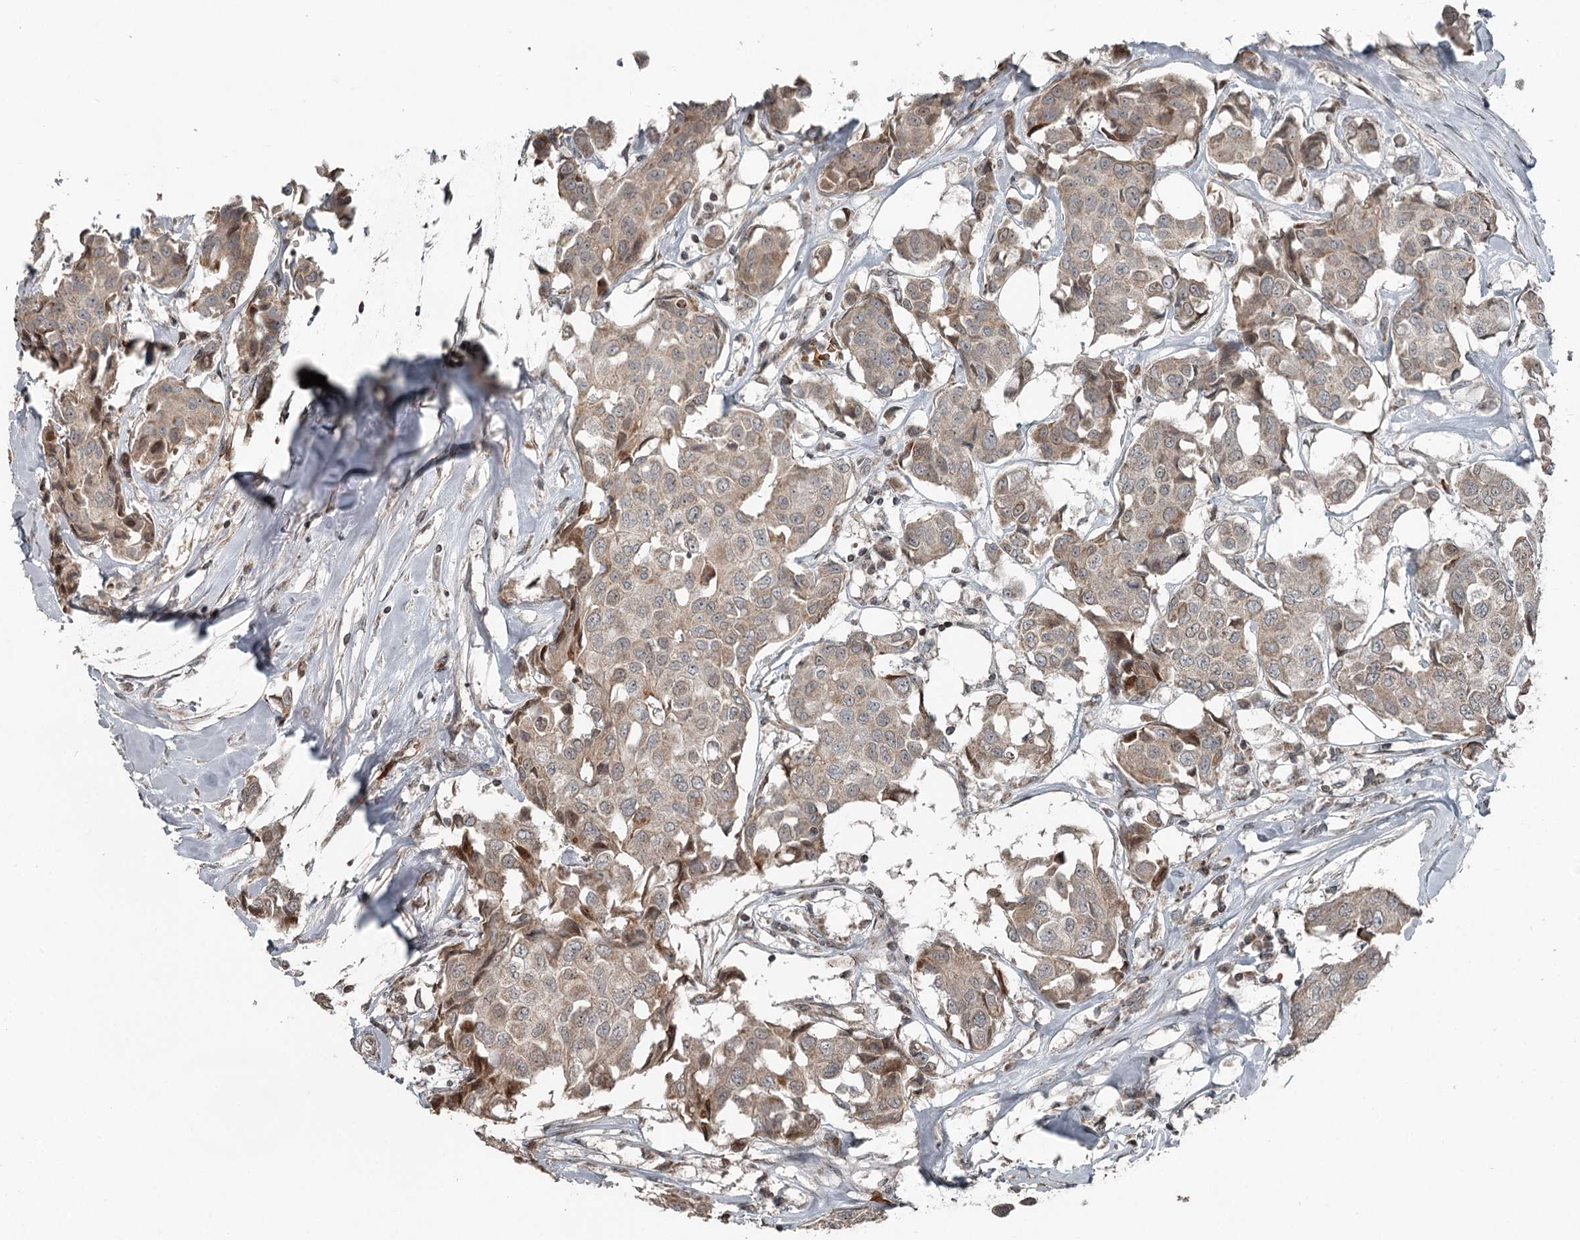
{"staining": {"intensity": "weak", "quantity": "25%-75%", "location": "cytoplasmic/membranous"}, "tissue": "breast cancer", "cell_type": "Tumor cells", "image_type": "cancer", "snomed": [{"axis": "morphology", "description": "Duct carcinoma"}, {"axis": "topography", "description": "Breast"}], "caption": "An immunohistochemistry (IHC) image of neoplastic tissue is shown. Protein staining in brown shows weak cytoplasmic/membranous positivity in breast cancer within tumor cells.", "gene": "RASSF8", "patient": {"sex": "female", "age": 80}}